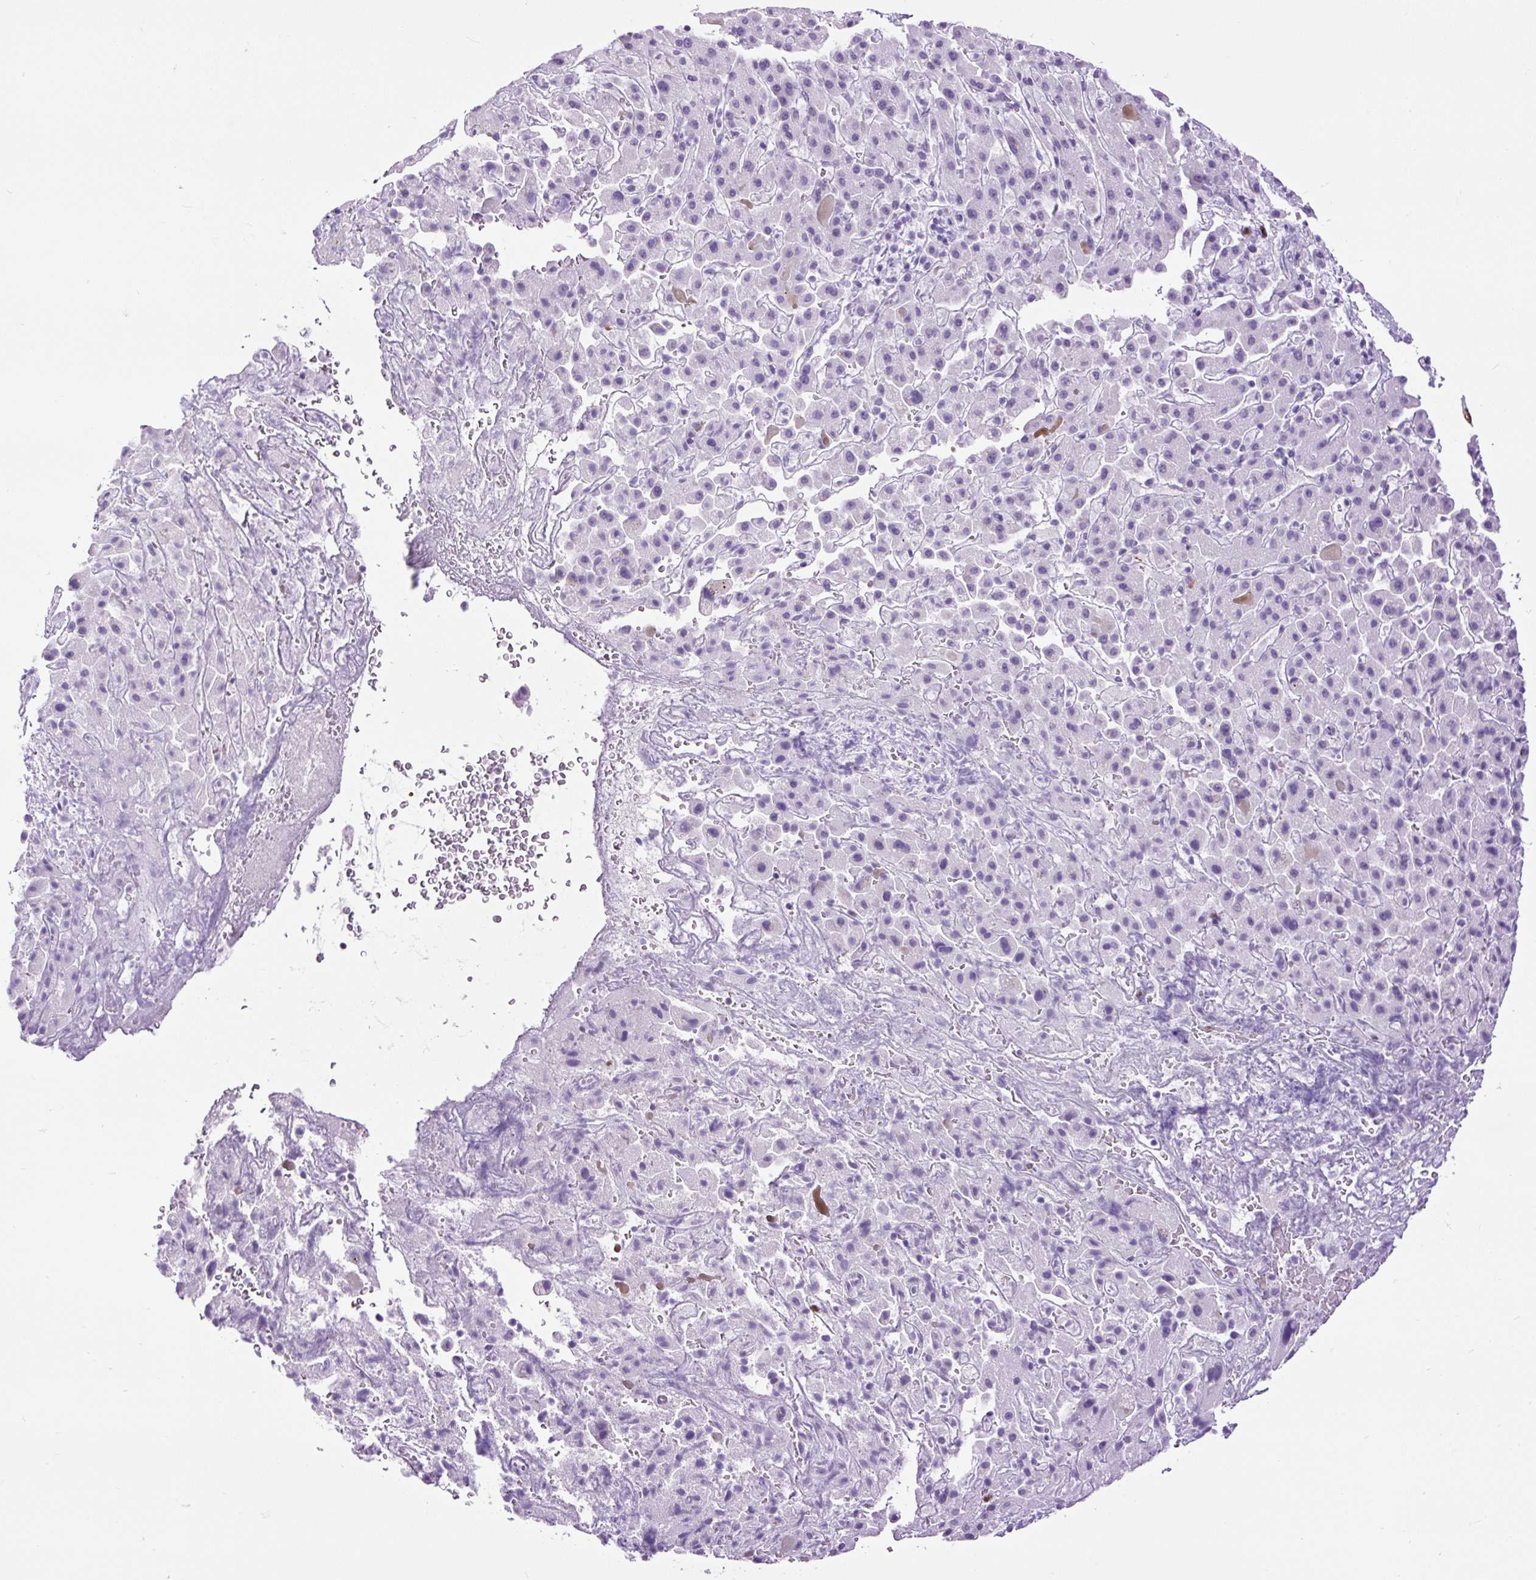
{"staining": {"intensity": "strong", "quantity": "<25%", "location": "nuclear"}, "tissue": "liver cancer", "cell_type": "Tumor cells", "image_type": "cancer", "snomed": [{"axis": "morphology", "description": "Cholangiocarcinoma"}, {"axis": "topography", "description": "Liver"}], "caption": "Liver cholangiocarcinoma stained with a protein marker exhibits strong staining in tumor cells.", "gene": "RACGAP1", "patient": {"sex": "female", "age": 52}}